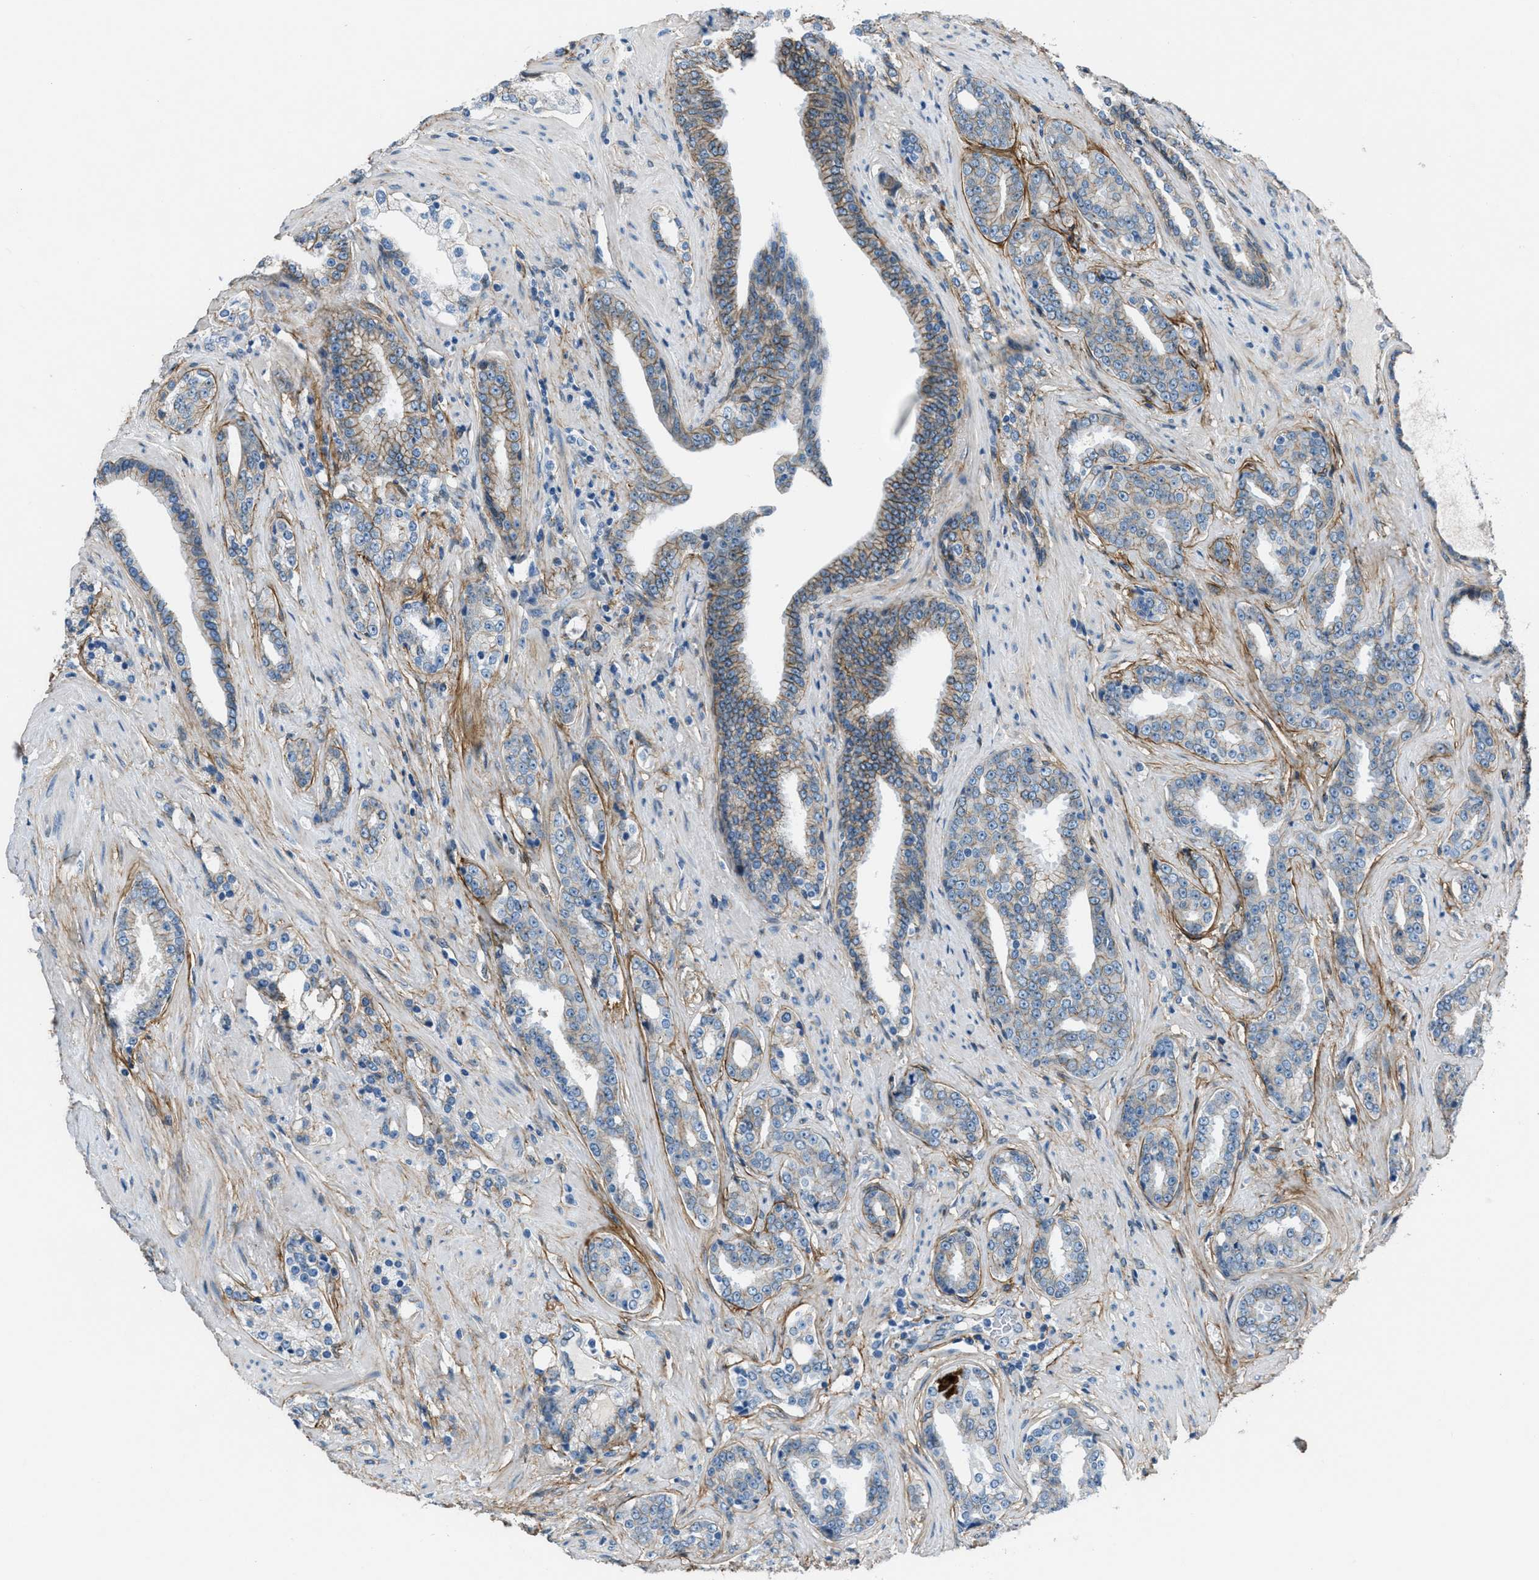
{"staining": {"intensity": "weak", "quantity": "<25%", "location": "cytoplasmic/membranous"}, "tissue": "prostate cancer", "cell_type": "Tumor cells", "image_type": "cancer", "snomed": [{"axis": "morphology", "description": "Adenocarcinoma, High grade"}, {"axis": "topography", "description": "Prostate"}], "caption": "High magnification brightfield microscopy of adenocarcinoma (high-grade) (prostate) stained with DAB (brown) and counterstained with hematoxylin (blue): tumor cells show no significant staining.", "gene": "FBN1", "patient": {"sex": "male", "age": 71}}